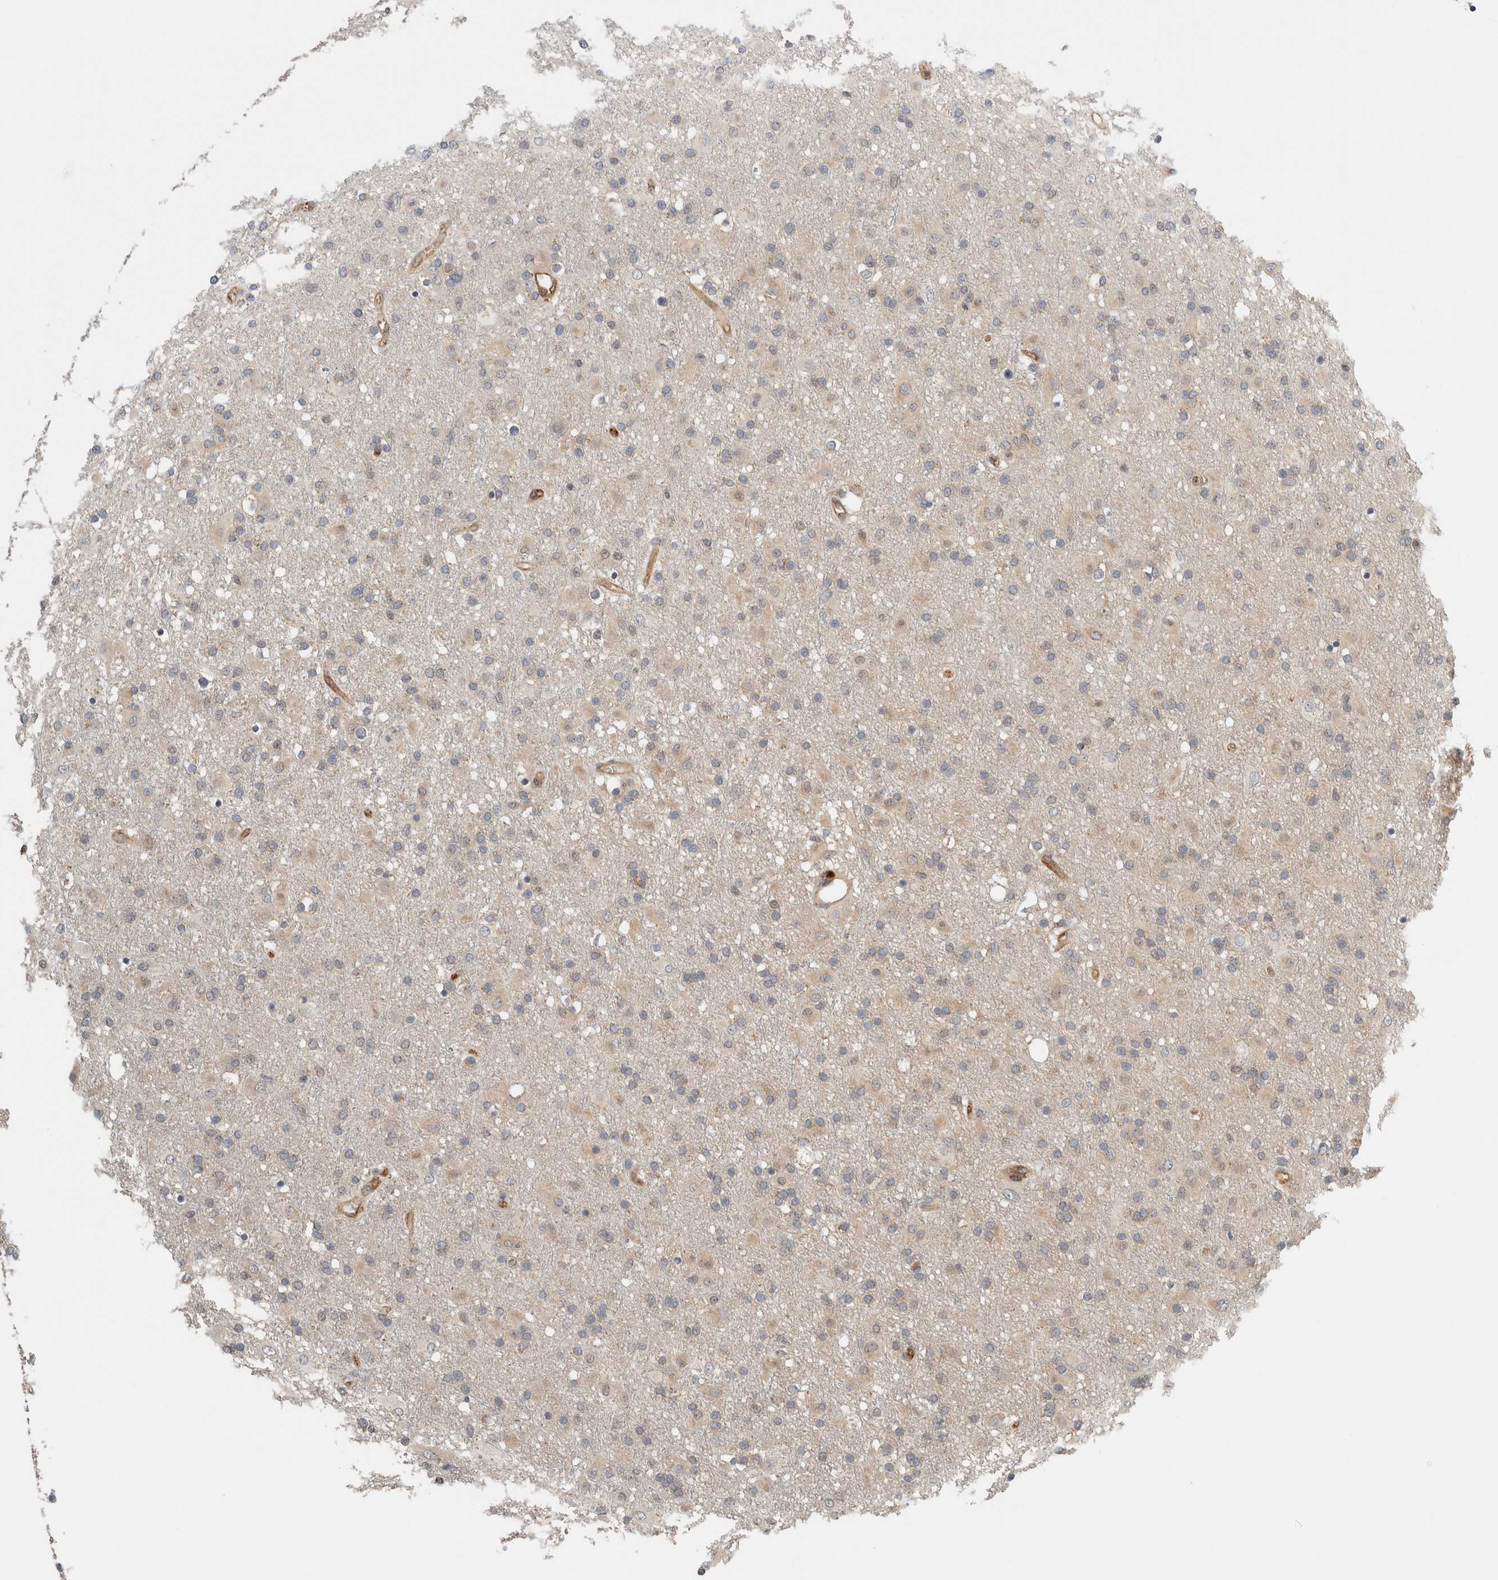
{"staining": {"intensity": "weak", "quantity": "<25%", "location": "cytoplasmic/membranous"}, "tissue": "glioma", "cell_type": "Tumor cells", "image_type": "cancer", "snomed": [{"axis": "morphology", "description": "Glioma, malignant, Low grade"}, {"axis": "topography", "description": "Brain"}], "caption": "Protein analysis of glioma exhibits no significant staining in tumor cells.", "gene": "PFDN4", "patient": {"sex": "male", "age": 65}}